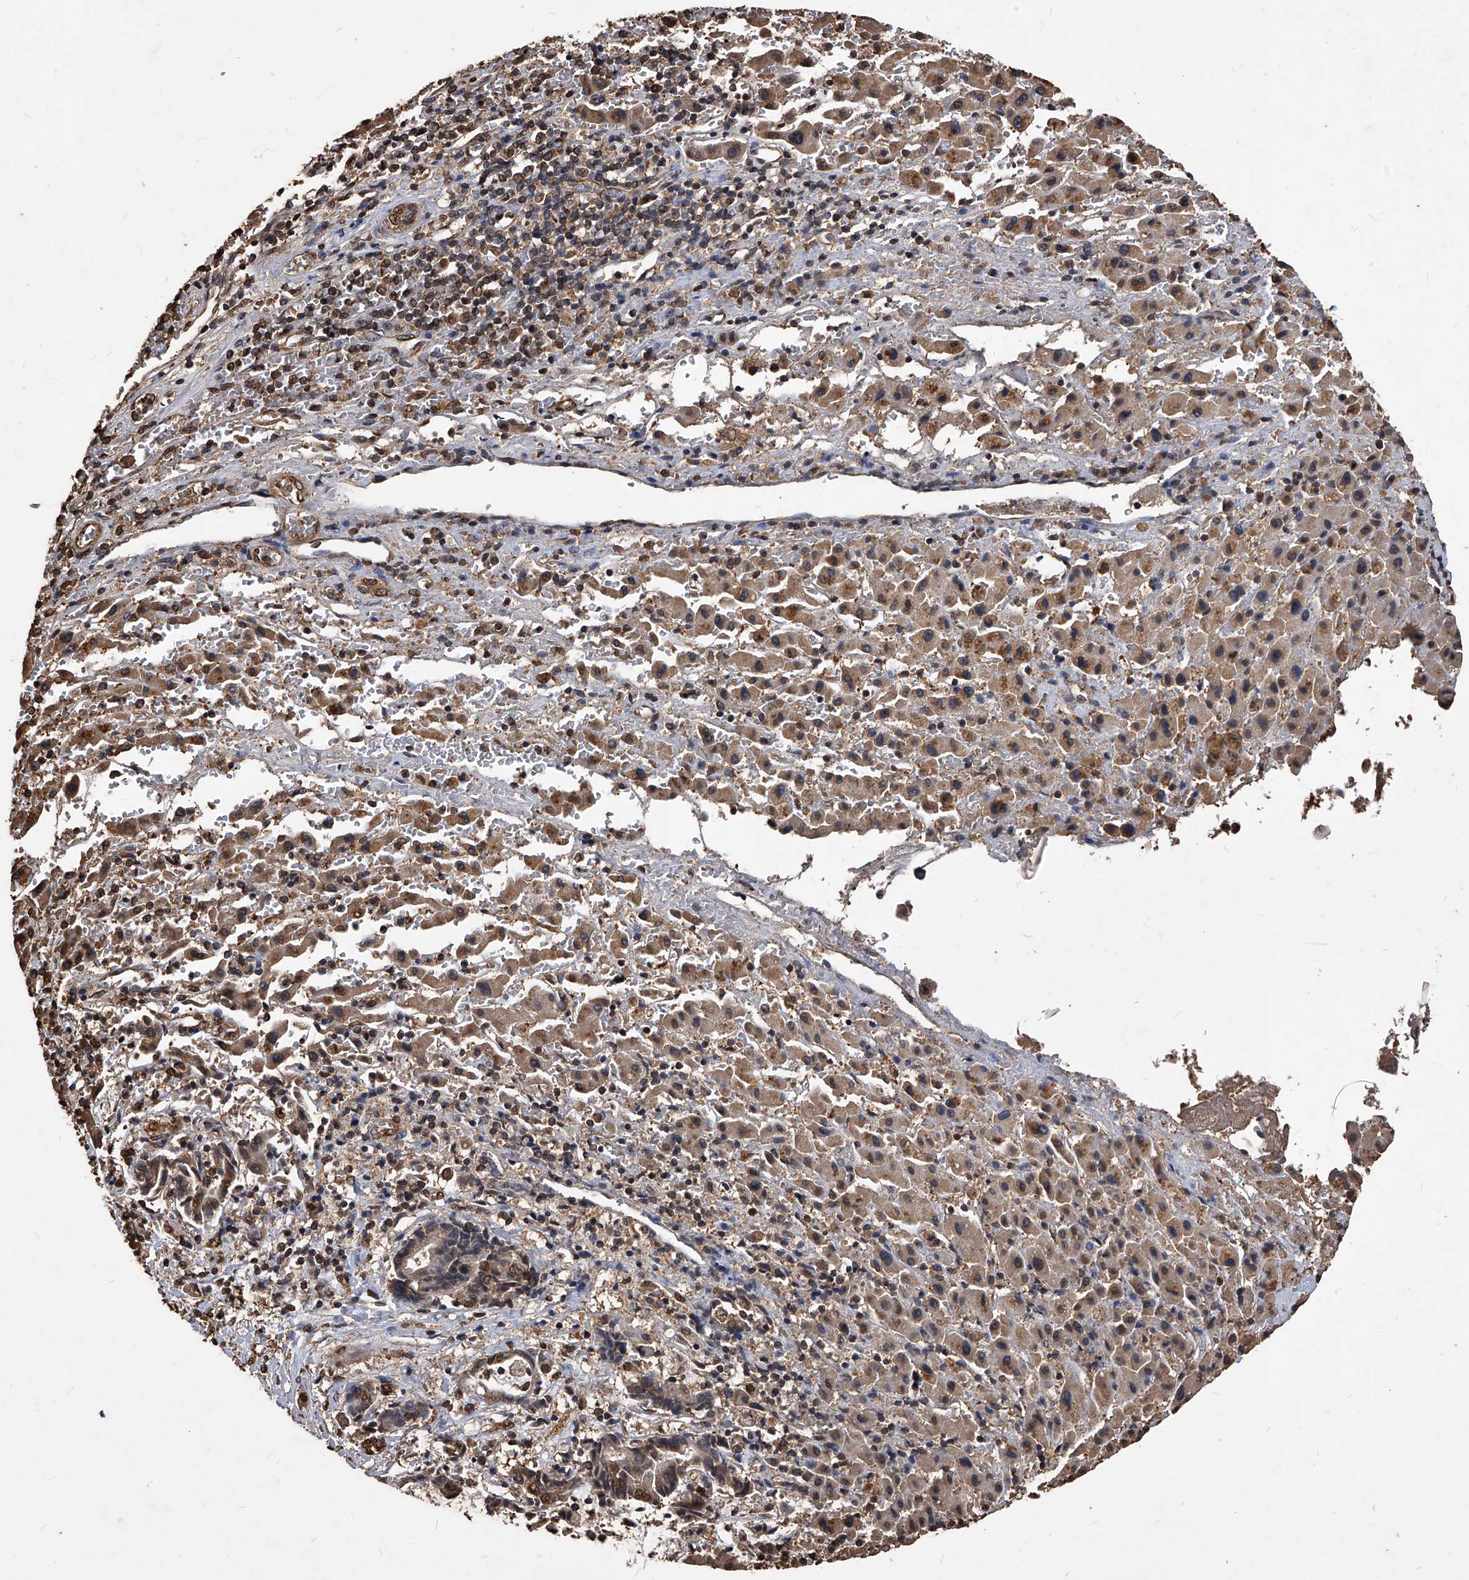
{"staining": {"intensity": "moderate", "quantity": ">75%", "location": "cytoplasmic/membranous,nuclear"}, "tissue": "liver cancer", "cell_type": "Tumor cells", "image_type": "cancer", "snomed": [{"axis": "morphology", "description": "Cholangiocarcinoma"}, {"axis": "topography", "description": "Liver"}], "caption": "Liver cholangiocarcinoma stained with immunohistochemistry demonstrates moderate cytoplasmic/membranous and nuclear positivity in about >75% of tumor cells.", "gene": "FBXL4", "patient": {"sex": "male", "age": 57}}